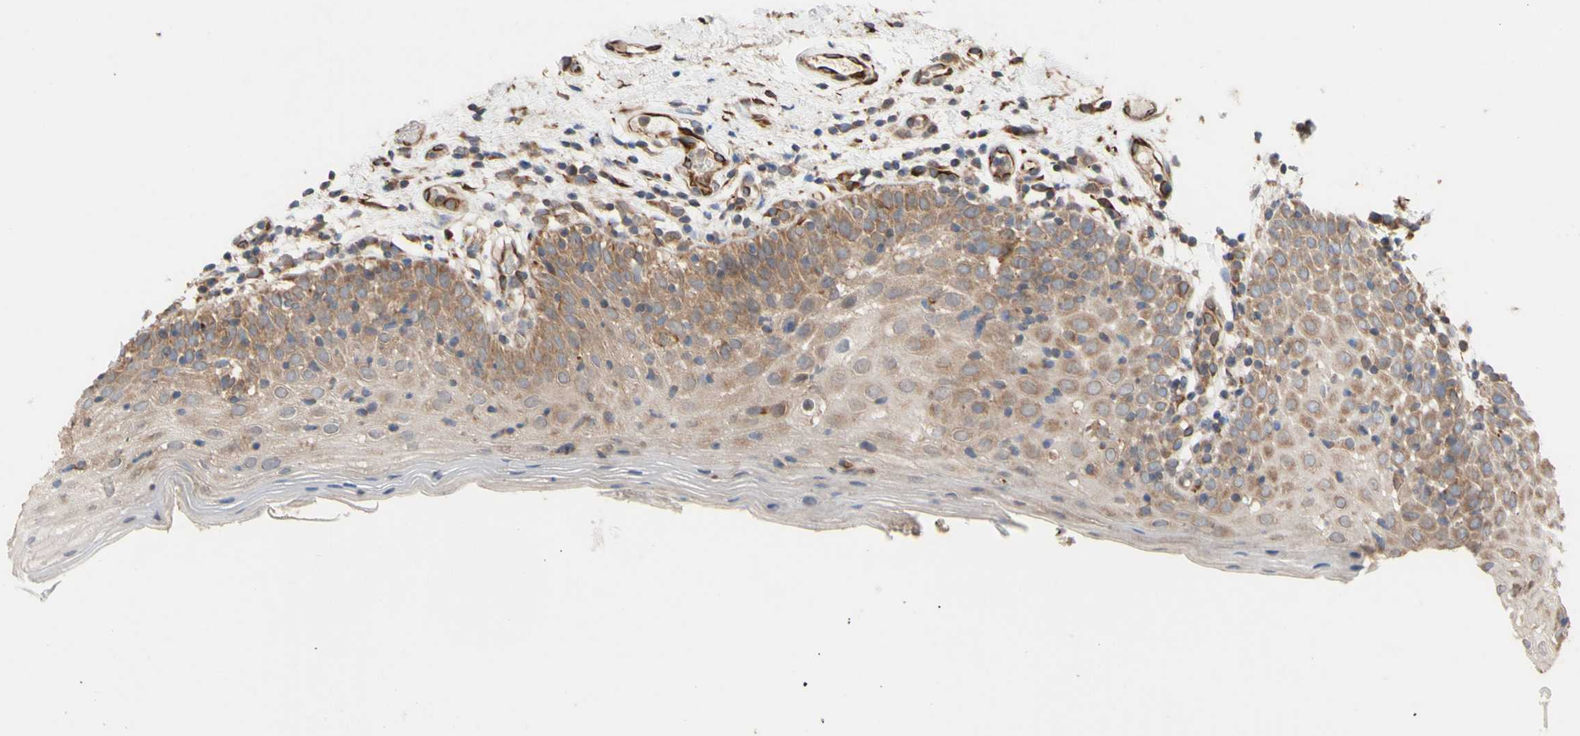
{"staining": {"intensity": "moderate", "quantity": ">75%", "location": "cytoplasmic/membranous"}, "tissue": "oral mucosa", "cell_type": "Squamous epithelial cells", "image_type": "normal", "snomed": [{"axis": "morphology", "description": "Normal tissue, NOS"}, {"axis": "morphology", "description": "Squamous cell carcinoma, NOS"}, {"axis": "topography", "description": "Skeletal muscle"}, {"axis": "topography", "description": "Oral tissue"}], "caption": "Immunohistochemistry histopathology image of benign oral mucosa: oral mucosa stained using IHC reveals medium levels of moderate protein expression localized specifically in the cytoplasmic/membranous of squamous epithelial cells, appearing as a cytoplasmic/membranous brown color.", "gene": "EIF2S3", "patient": {"sex": "male", "age": 71}}